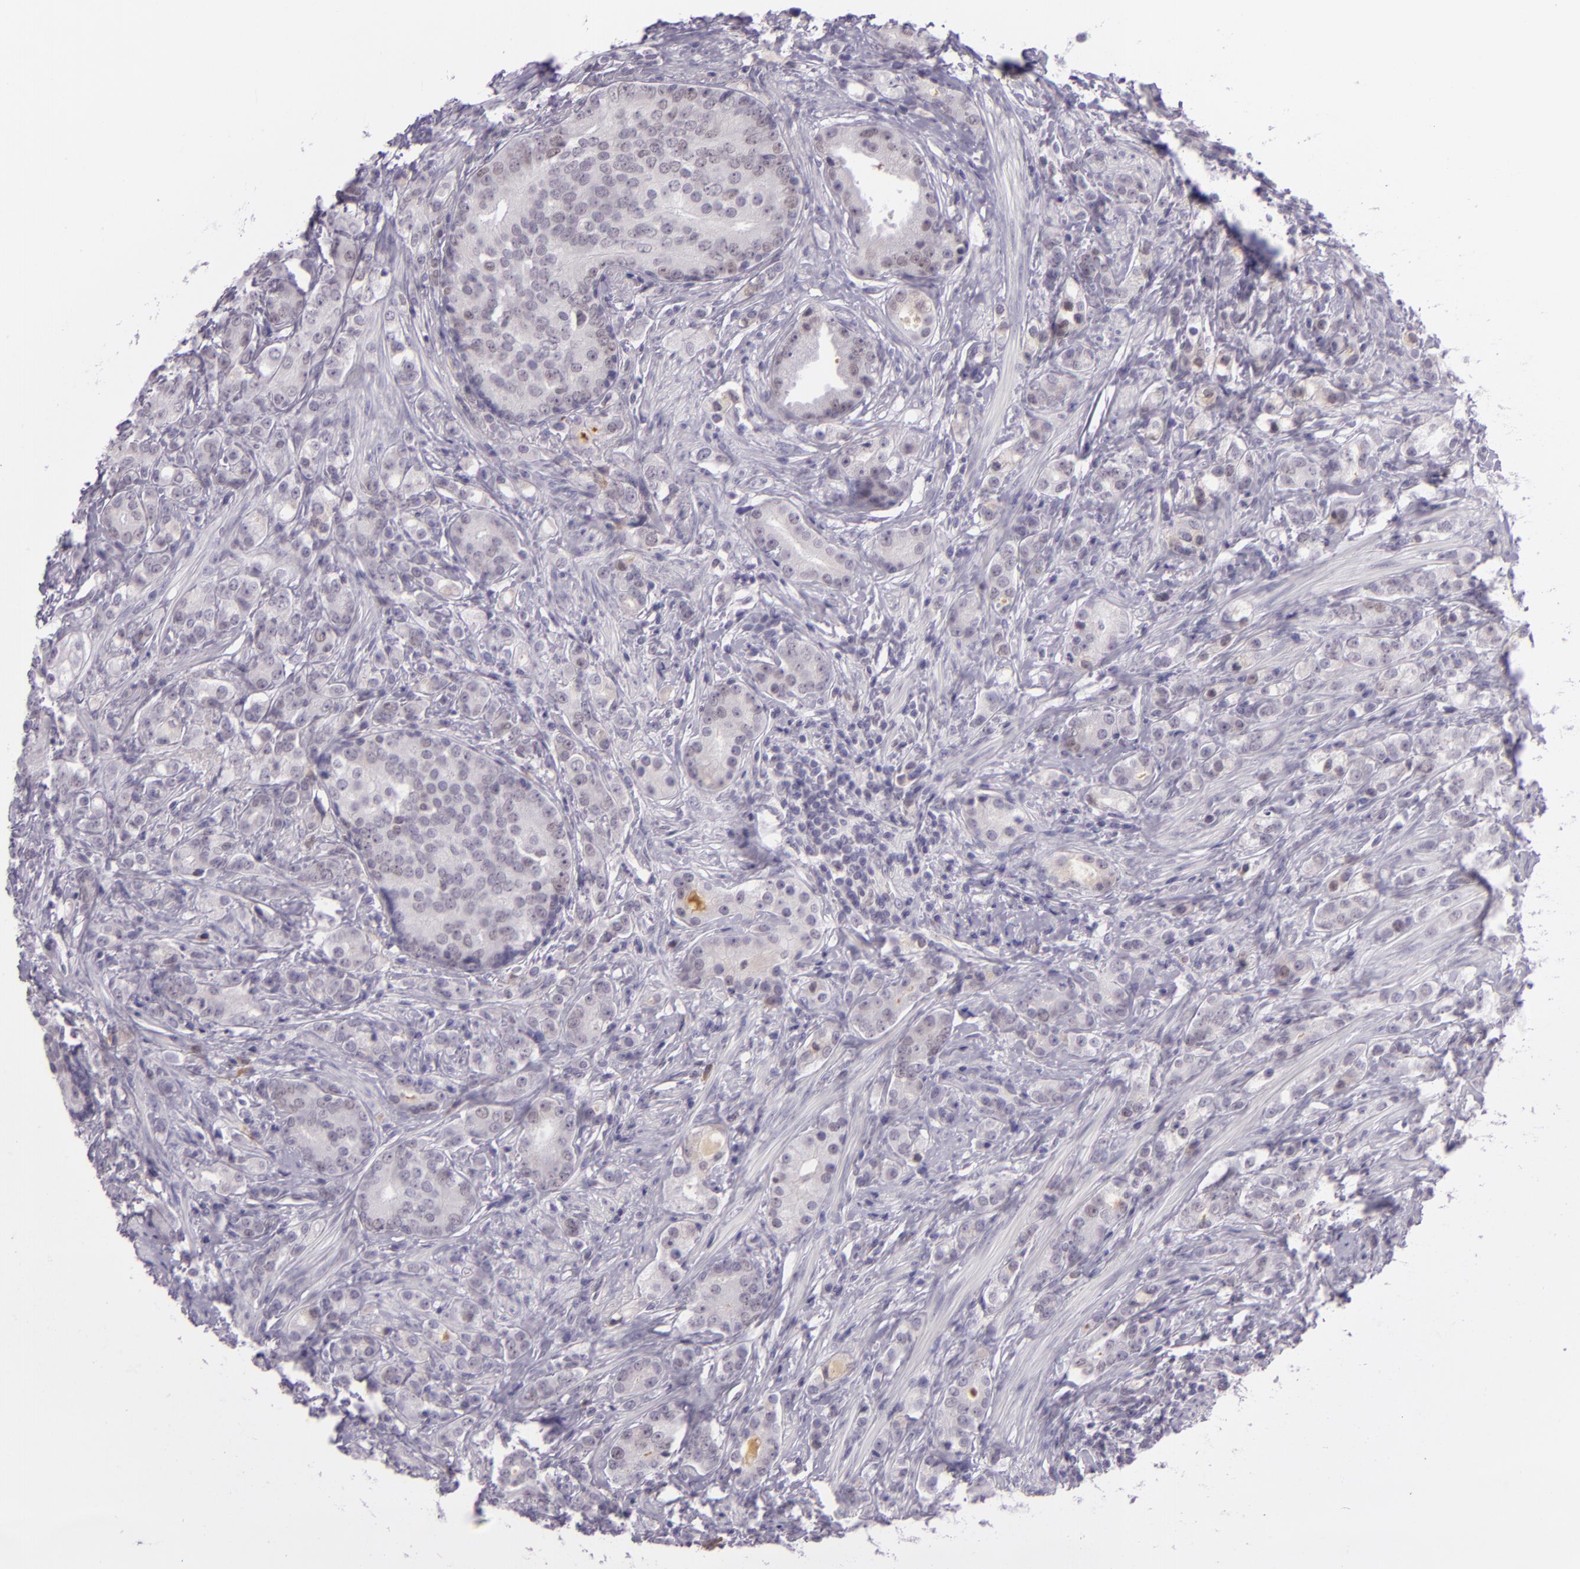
{"staining": {"intensity": "negative", "quantity": "none", "location": "none"}, "tissue": "prostate cancer", "cell_type": "Tumor cells", "image_type": "cancer", "snomed": [{"axis": "morphology", "description": "Adenocarcinoma, Medium grade"}, {"axis": "topography", "description": "Prostate"}], "caption": "IHC of human prostate adenocarcinoma (medium-grade) reveals no positivity in tumor cells.", "gene": "CHEK2", "patient": {"sex": "male", "age": 59}}